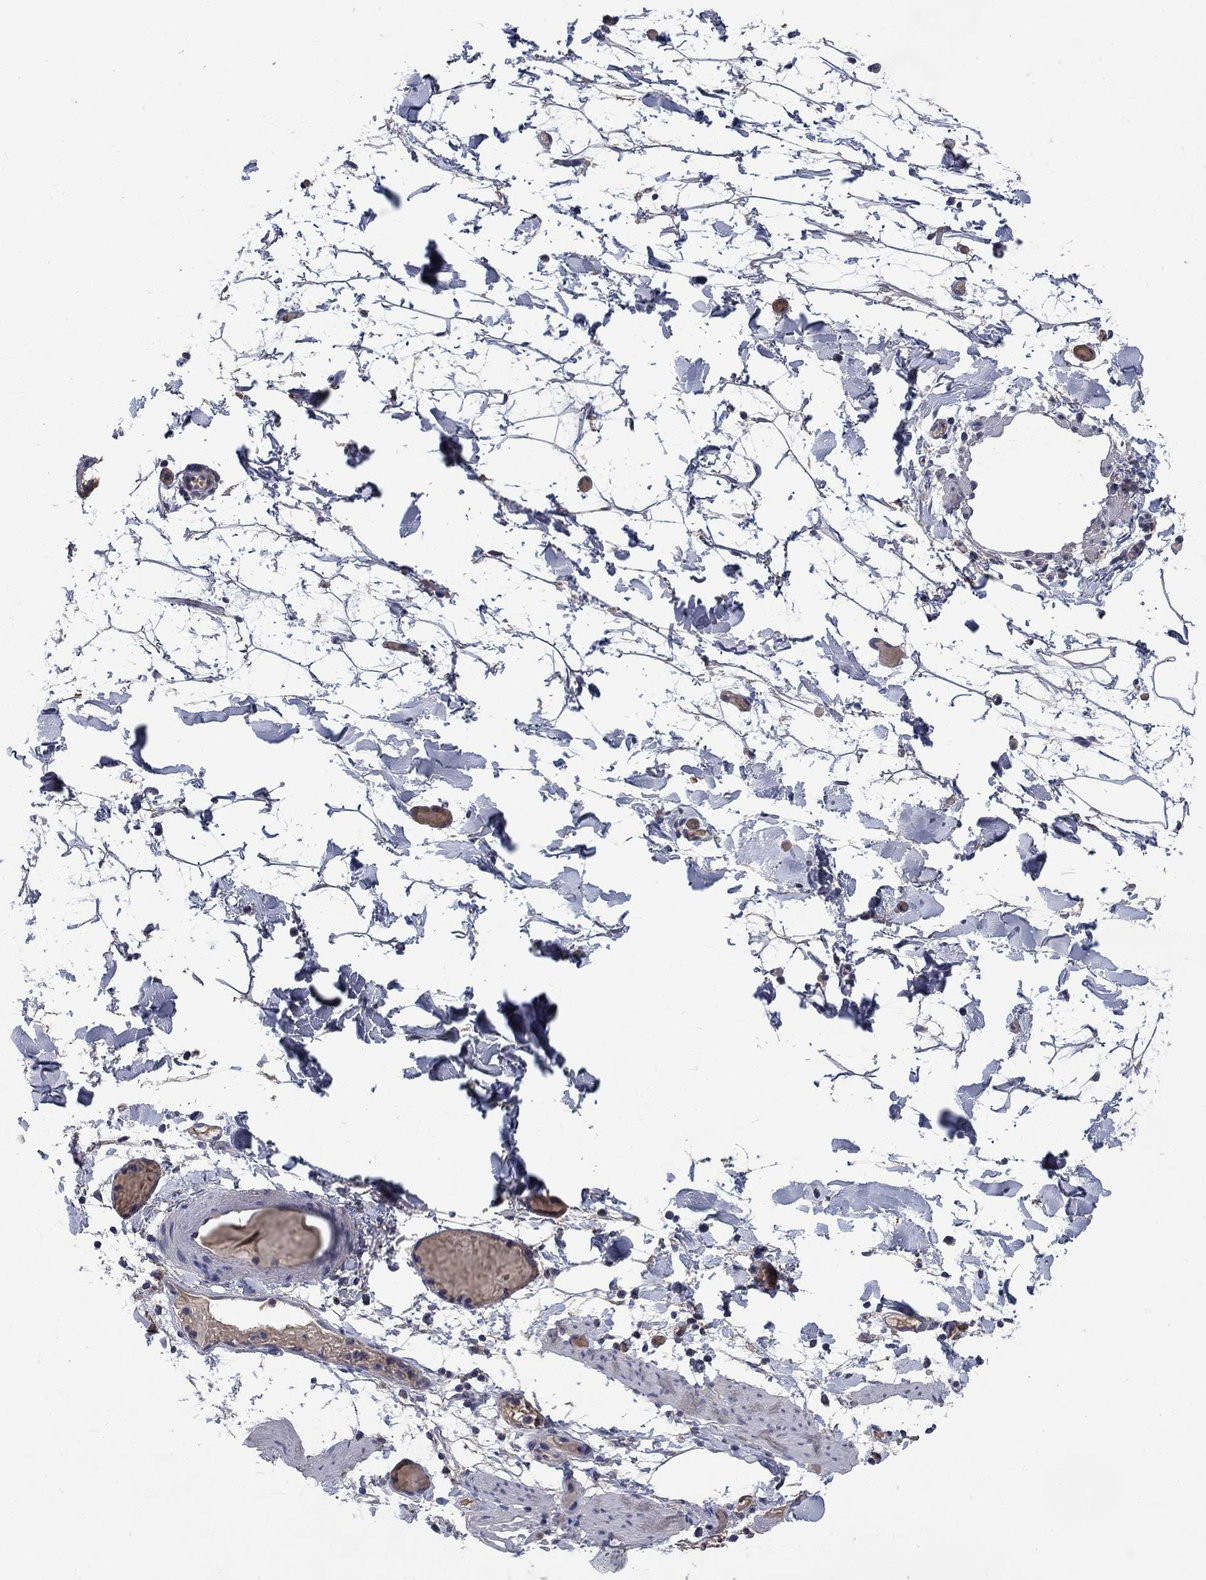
{"staining": {"intensity": "negative", "quantity": "none", "location": "none"}, "tissue": "adipose tissue", "cell_type": "Adipocytes", "image_type": "normal", "snomed": [{"axis": "morphology", "description": "Normal tissue, NOS"}, {"axis": "topography", "description": "Gallbladder"}, {"axis": "topography", "description": "Peripheral nerve tissue"}], "caption": "Adipocytes show no significant protein positivity in normal adipose tissue.", "gene": "HSPA12A", "patient": {"sex": "female", "age": 45}}